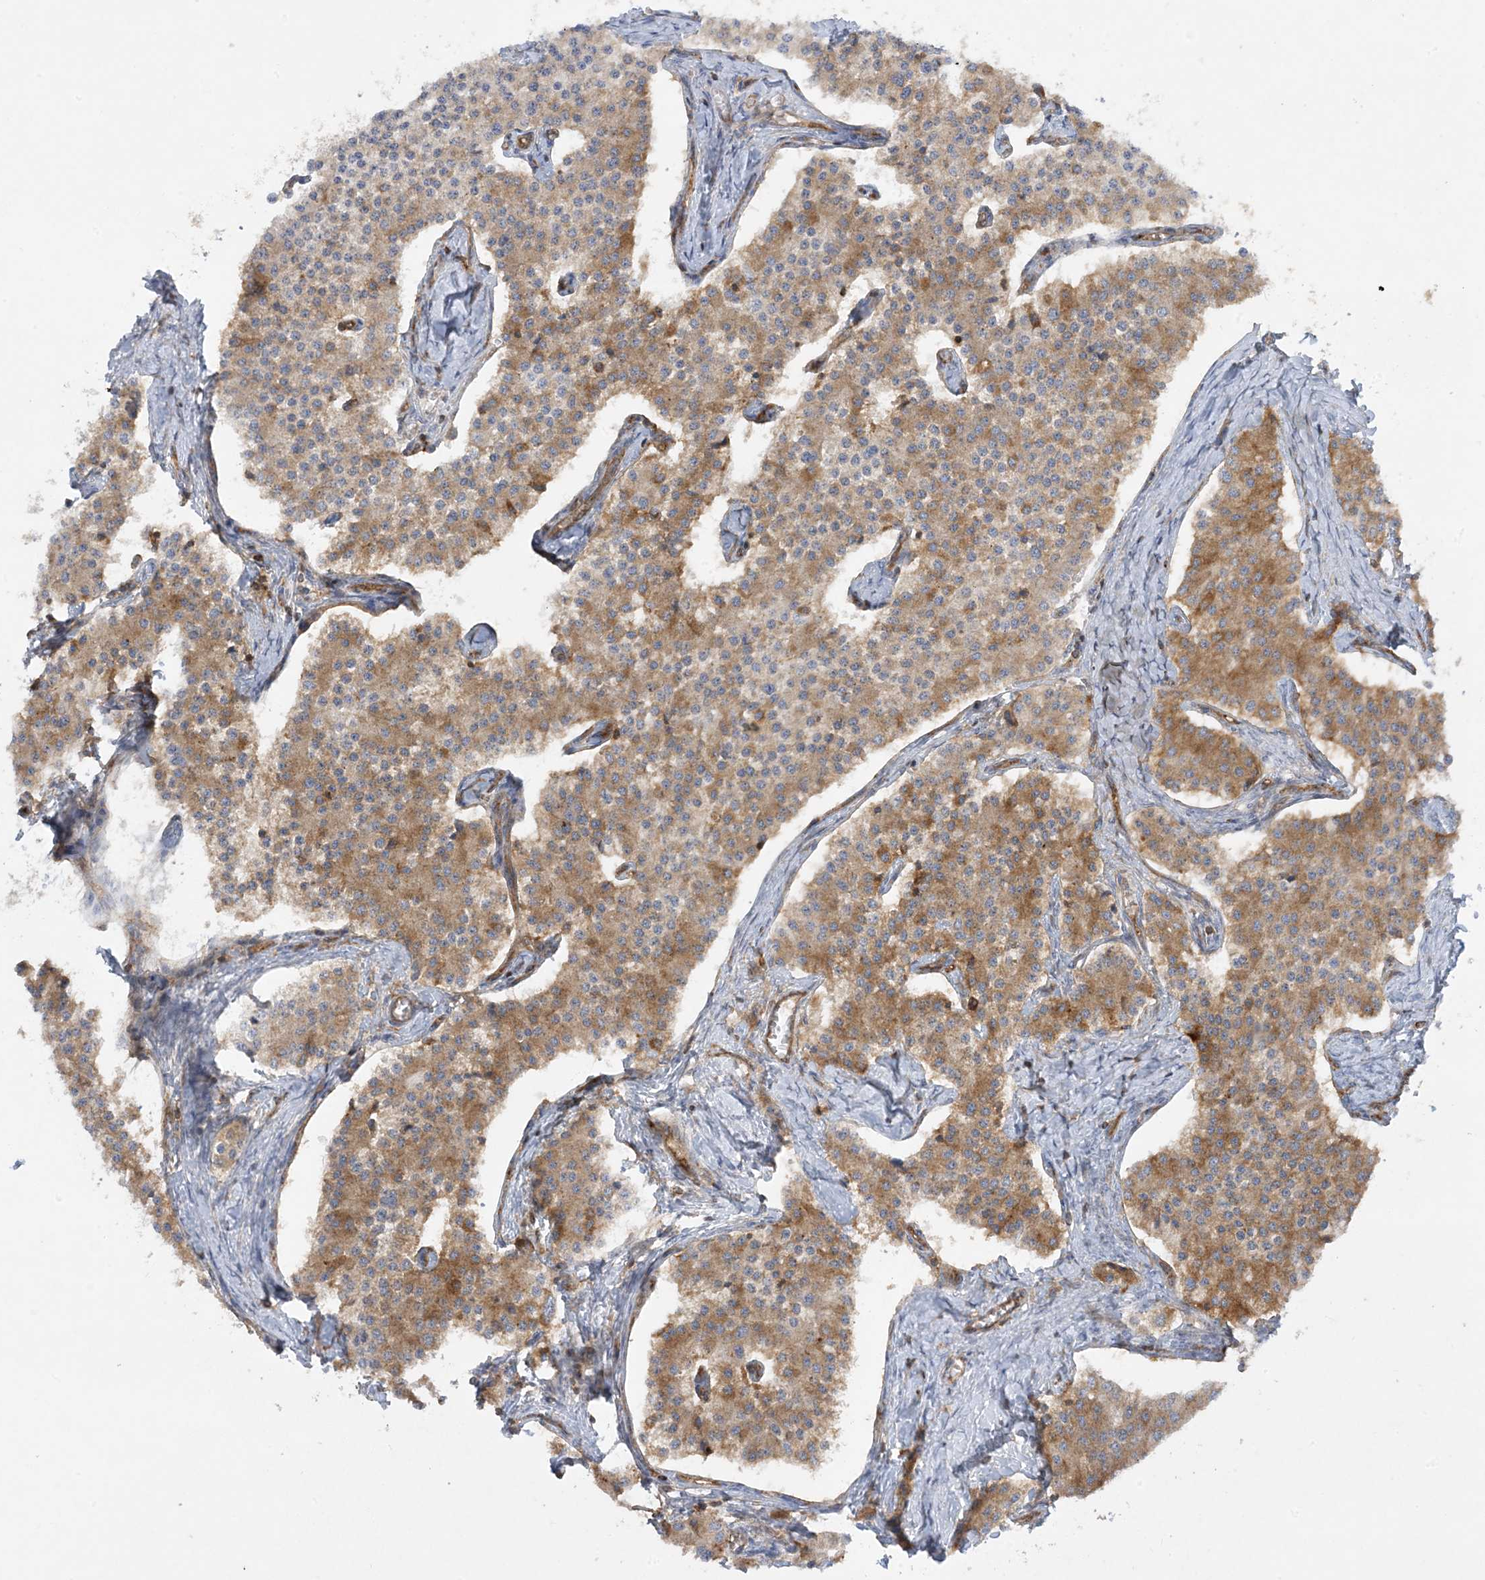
{"staining": {"intensity": "moderate", "quantity": ">75%", "location": "cytoplasmic/membranous"}, "tissue": "carcinoid", "cell_type": "Tumor cells", "image_type": "cancer", "snomed": [{"axis": "morphology", "description": "Carcinoid, malignant, NOS"}, {"axis": "topography", "description": "Colon"}], "caption": "Immunohistochemistry histopathology image of neoplastic tissue: human carcinoid stained using immunohistochemistry shows medium levels of moderate protein expression localized specifically in the cytoplasmic/membranous of tumor cells, appearing as a cytoplasmic/membranous brown color.", "gene": "HLA-E", "patient": {"sex": "female", "age": 52}}